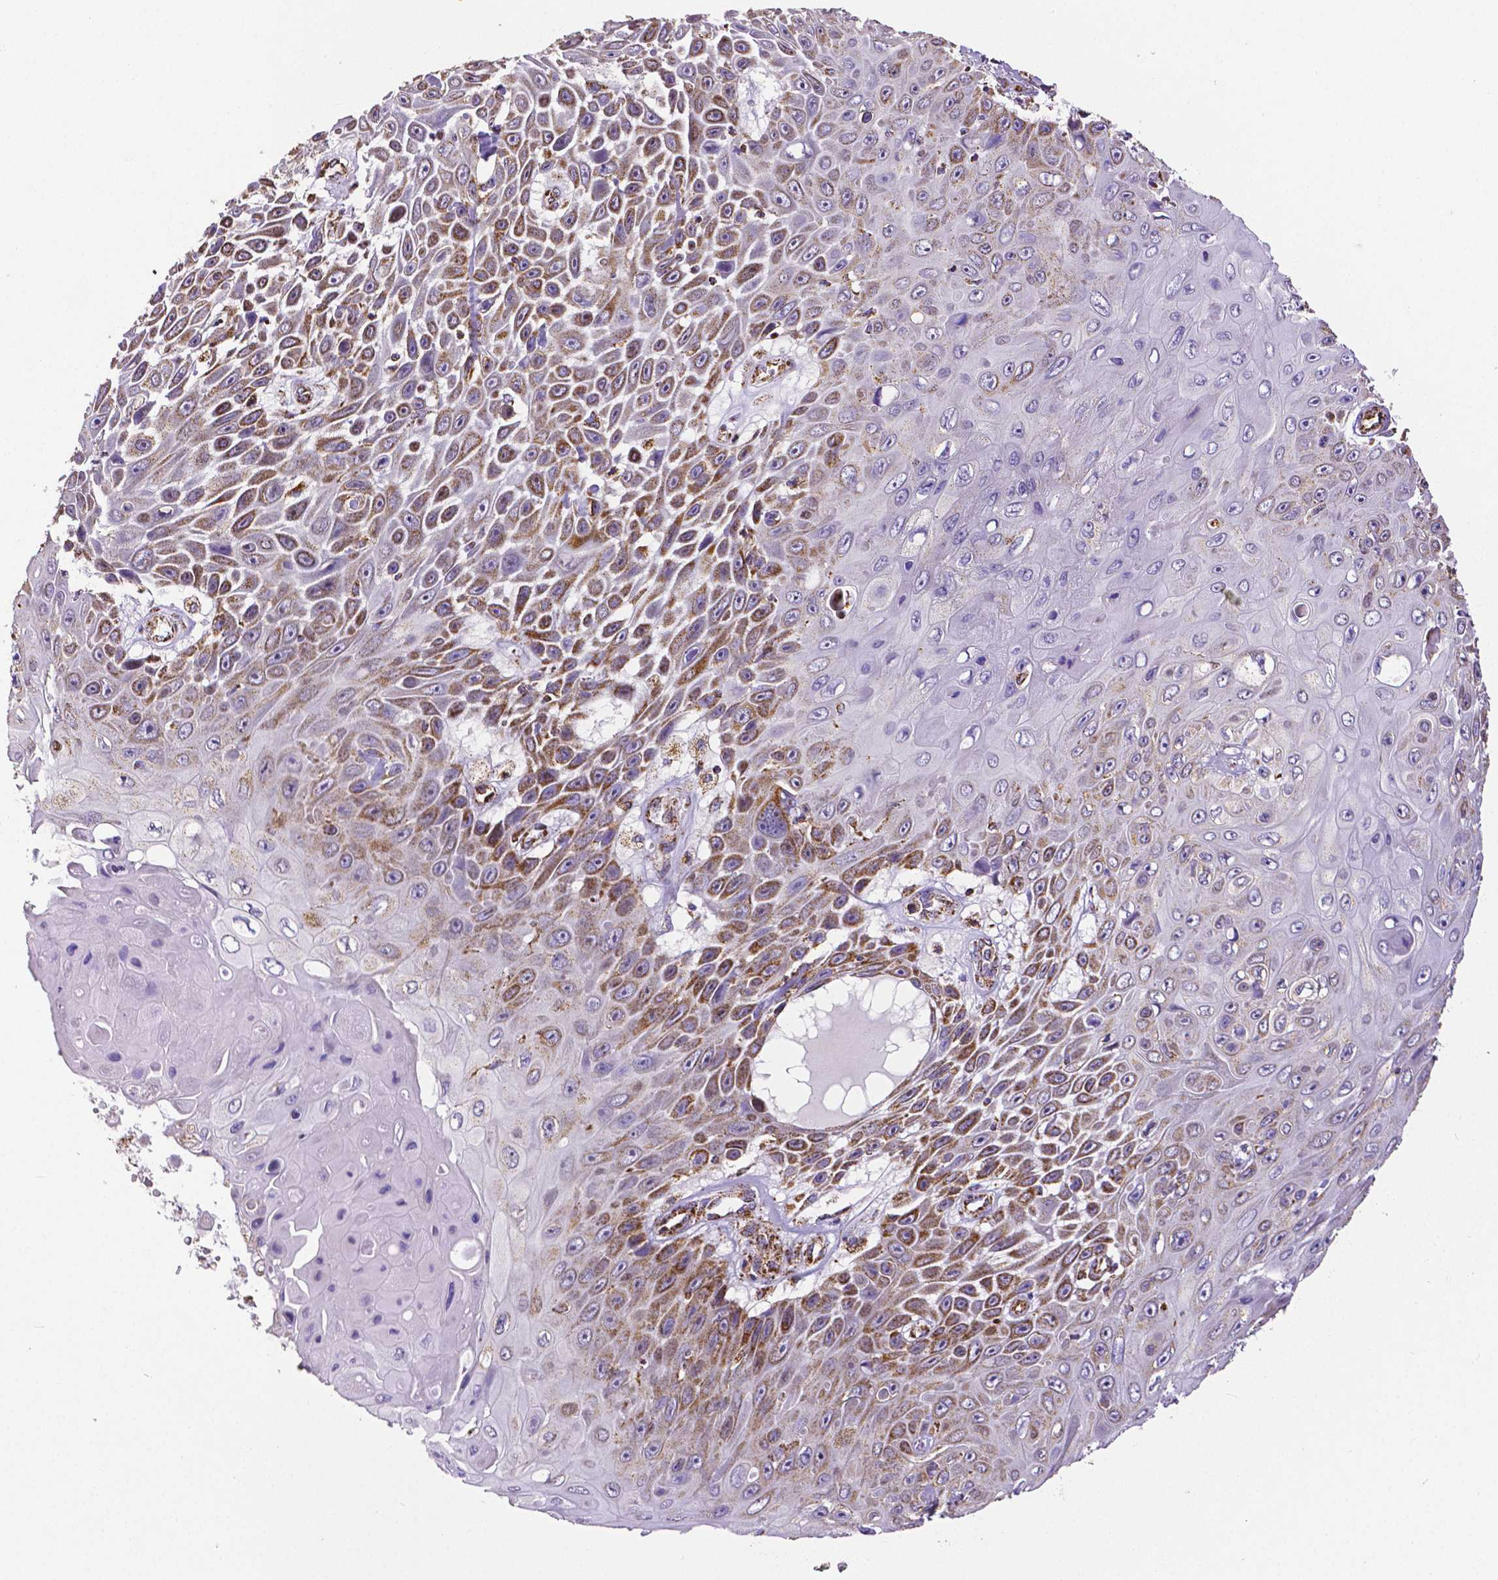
{"staining": {"intensity": "moderate", "quantity": ">75%", "location": "cytoplasmic/membranous"}, "tissue": "skin cancer", "cell_type": "Tumor cells", "image_type": "cancer", "snomed": [{"axis": "morphology", "description": "Squamous cell carcinoma, NOS"}, {"axis": "topography", "description": "Skin"}], "caption": "Skin cancer tissue demonstrates moderate cytoplasmic/membranous expression in approximately >75% of tumor cells The staining is performed using DAB (3,3'-diaminobenzidine) brown chromogen to label protein expression. The nuclei are counter-stained blue using hematoxylin.", "gene": "MACC1", "patient": {"sex": "male", "age": 82}}